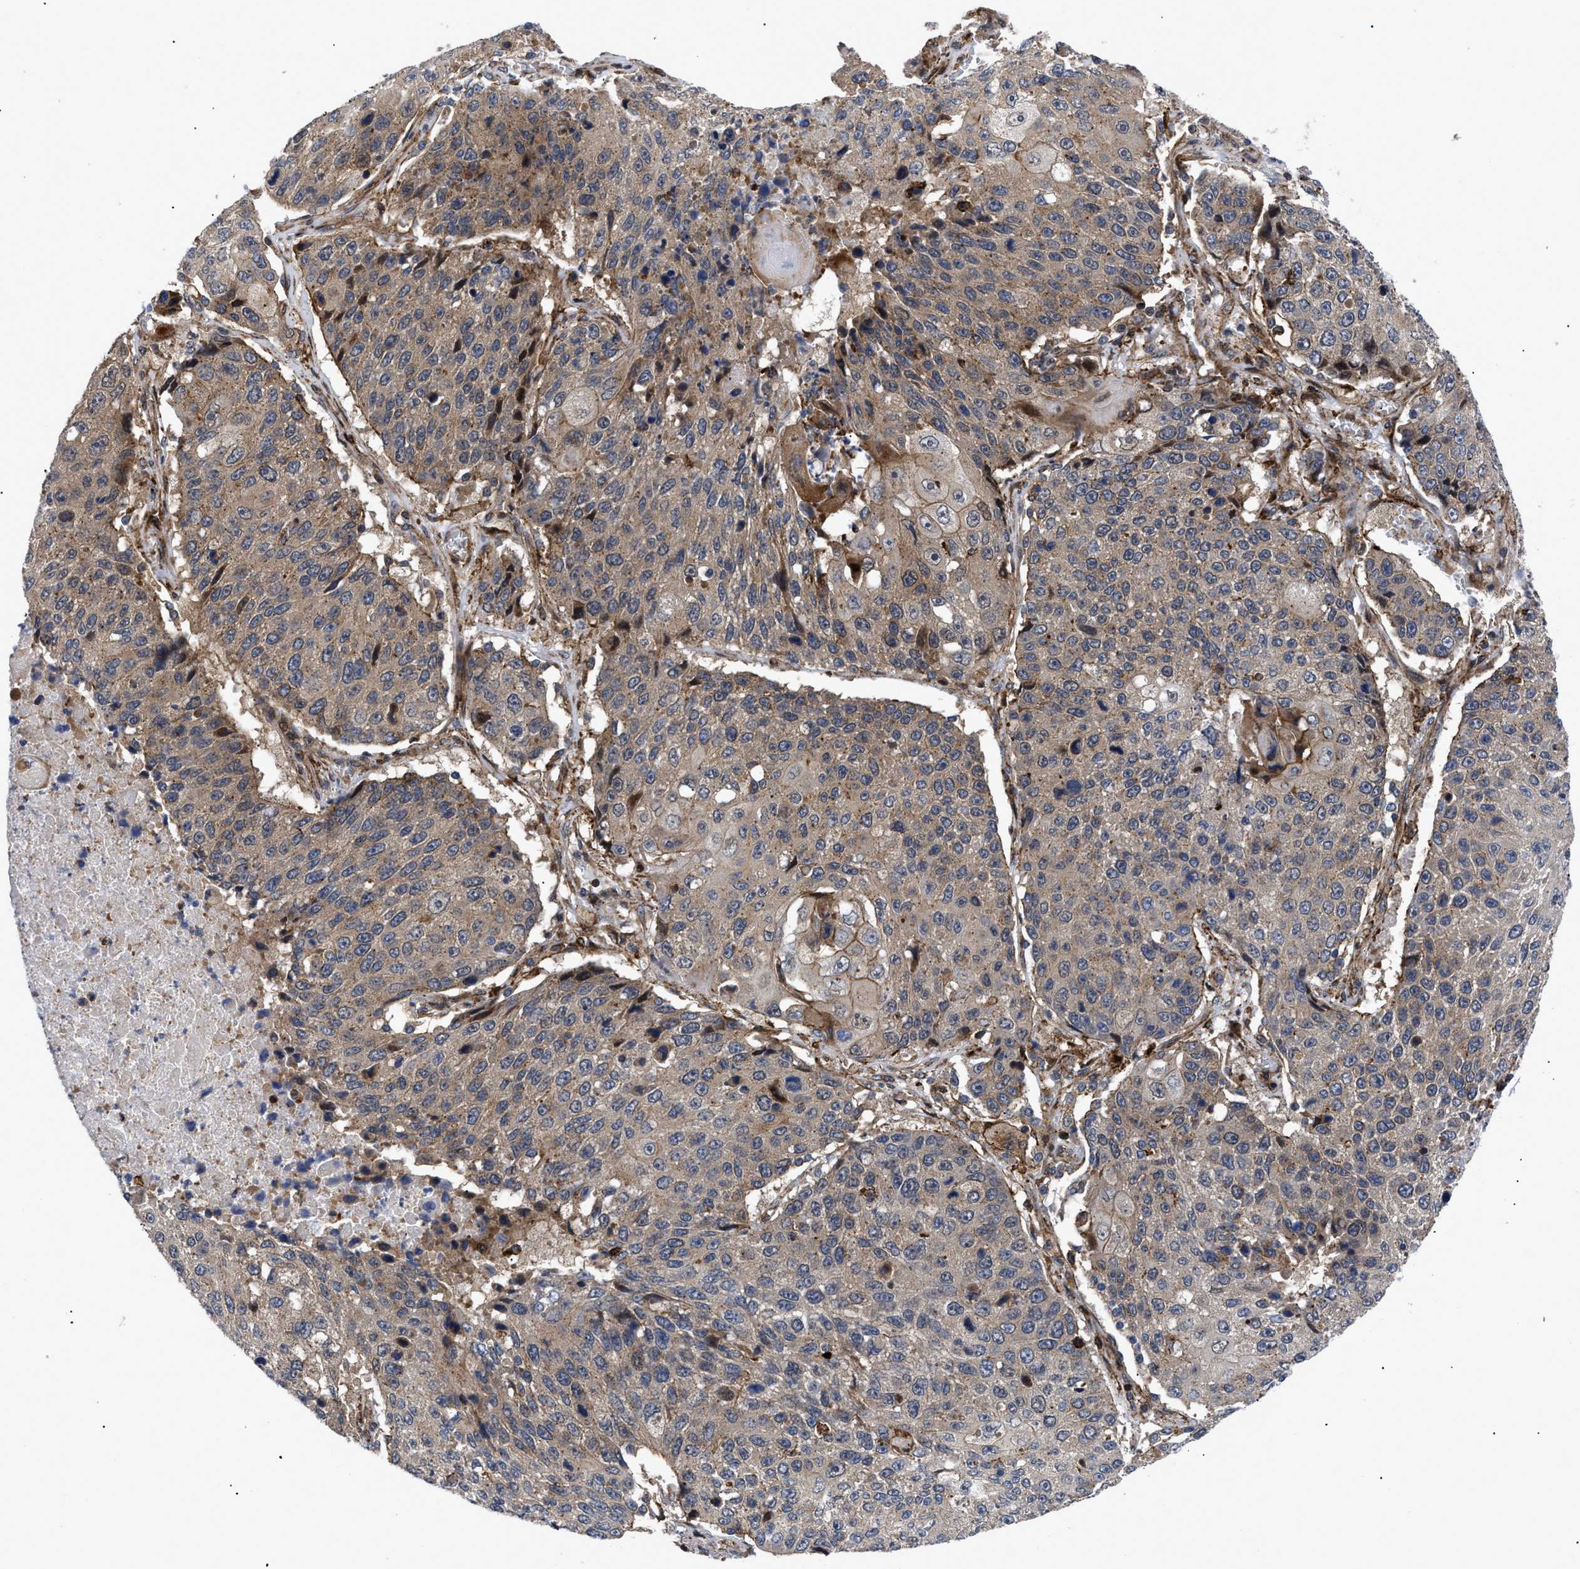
{"staining": {"intensity": "moderate", "quantity": ">75%", "location": "cytoplasmic/membranous"}, "tissue": "lung cancer", "cell_type": "Tumor cells", "image_type": "cancer", "snomed": [{"axis": "morphology", "description": "Squamous cell carcinoma, NOS"}, {"axis": "topography", "description": "Lung"}], "caption": "The immunohistochemical stain highlights moderate cytoplasmic/membranous positivity in tumor cells of lung squamous cell carcinoma tissue. Ihc stains the protein in brown and the nuclei are stained blue.", "gene": "SPAST", "patient": {"sex": "male", "age": 61}}